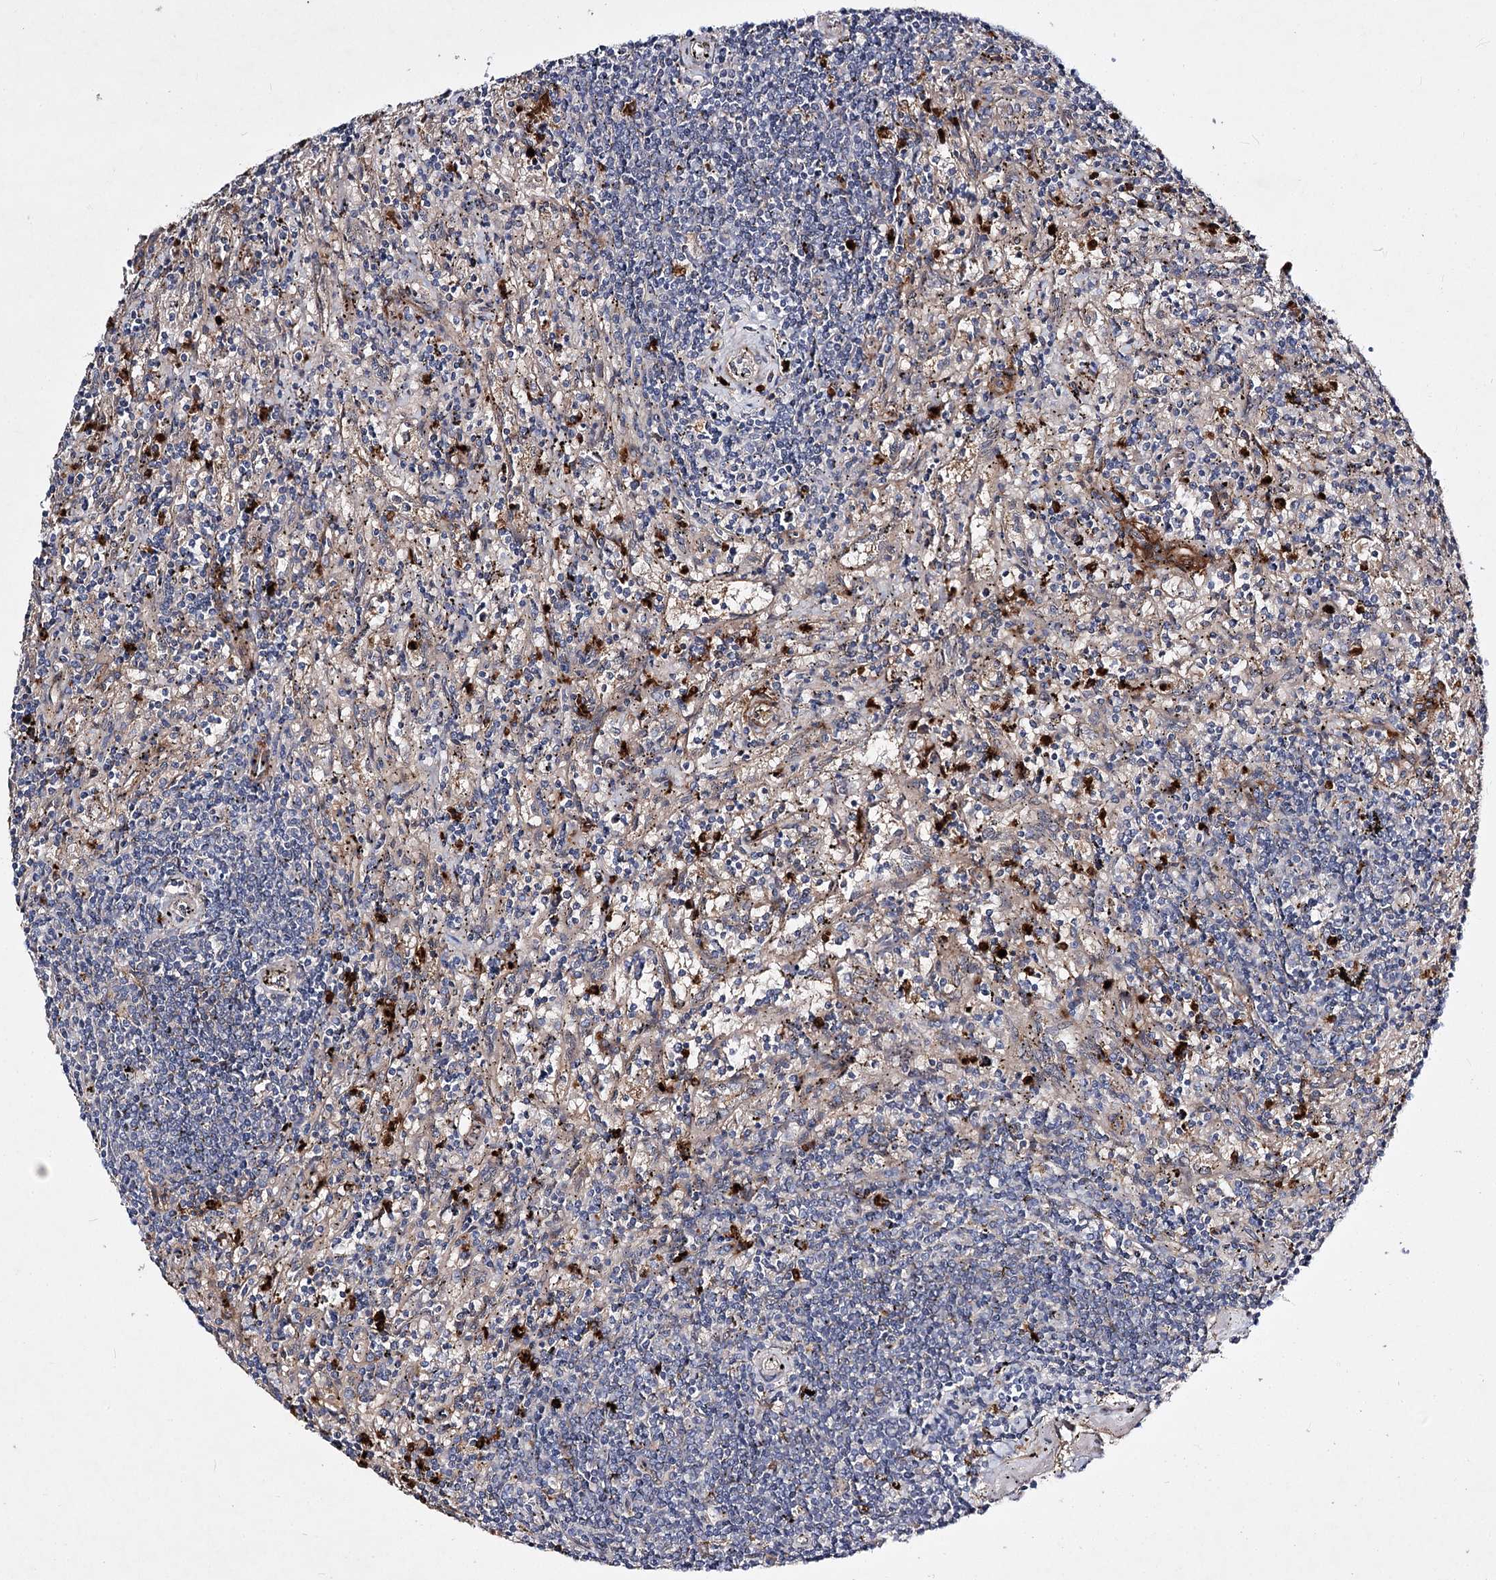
{"staining": {"intensity": "negative", "quantity": "none", "location": "none"}, "tissue": "lymphoma", "cell_type": "Tumor cells", "image_type": "cancer", "snomed": [{"axis": "morphology", "description": "Malignant lymphoma, non-Hodgkin's type, Low grade"}, {"axis": "topography", "description": "Spleen"}], "caption": "IHC micrograph of low-grade malignant lymphoma, non-Hodgkin's type stained for a protein (brown), which demonstrates no positivity in tumor cells.", "gene": "MINDY3", "patient": {"sex": "male", "age": 76}}